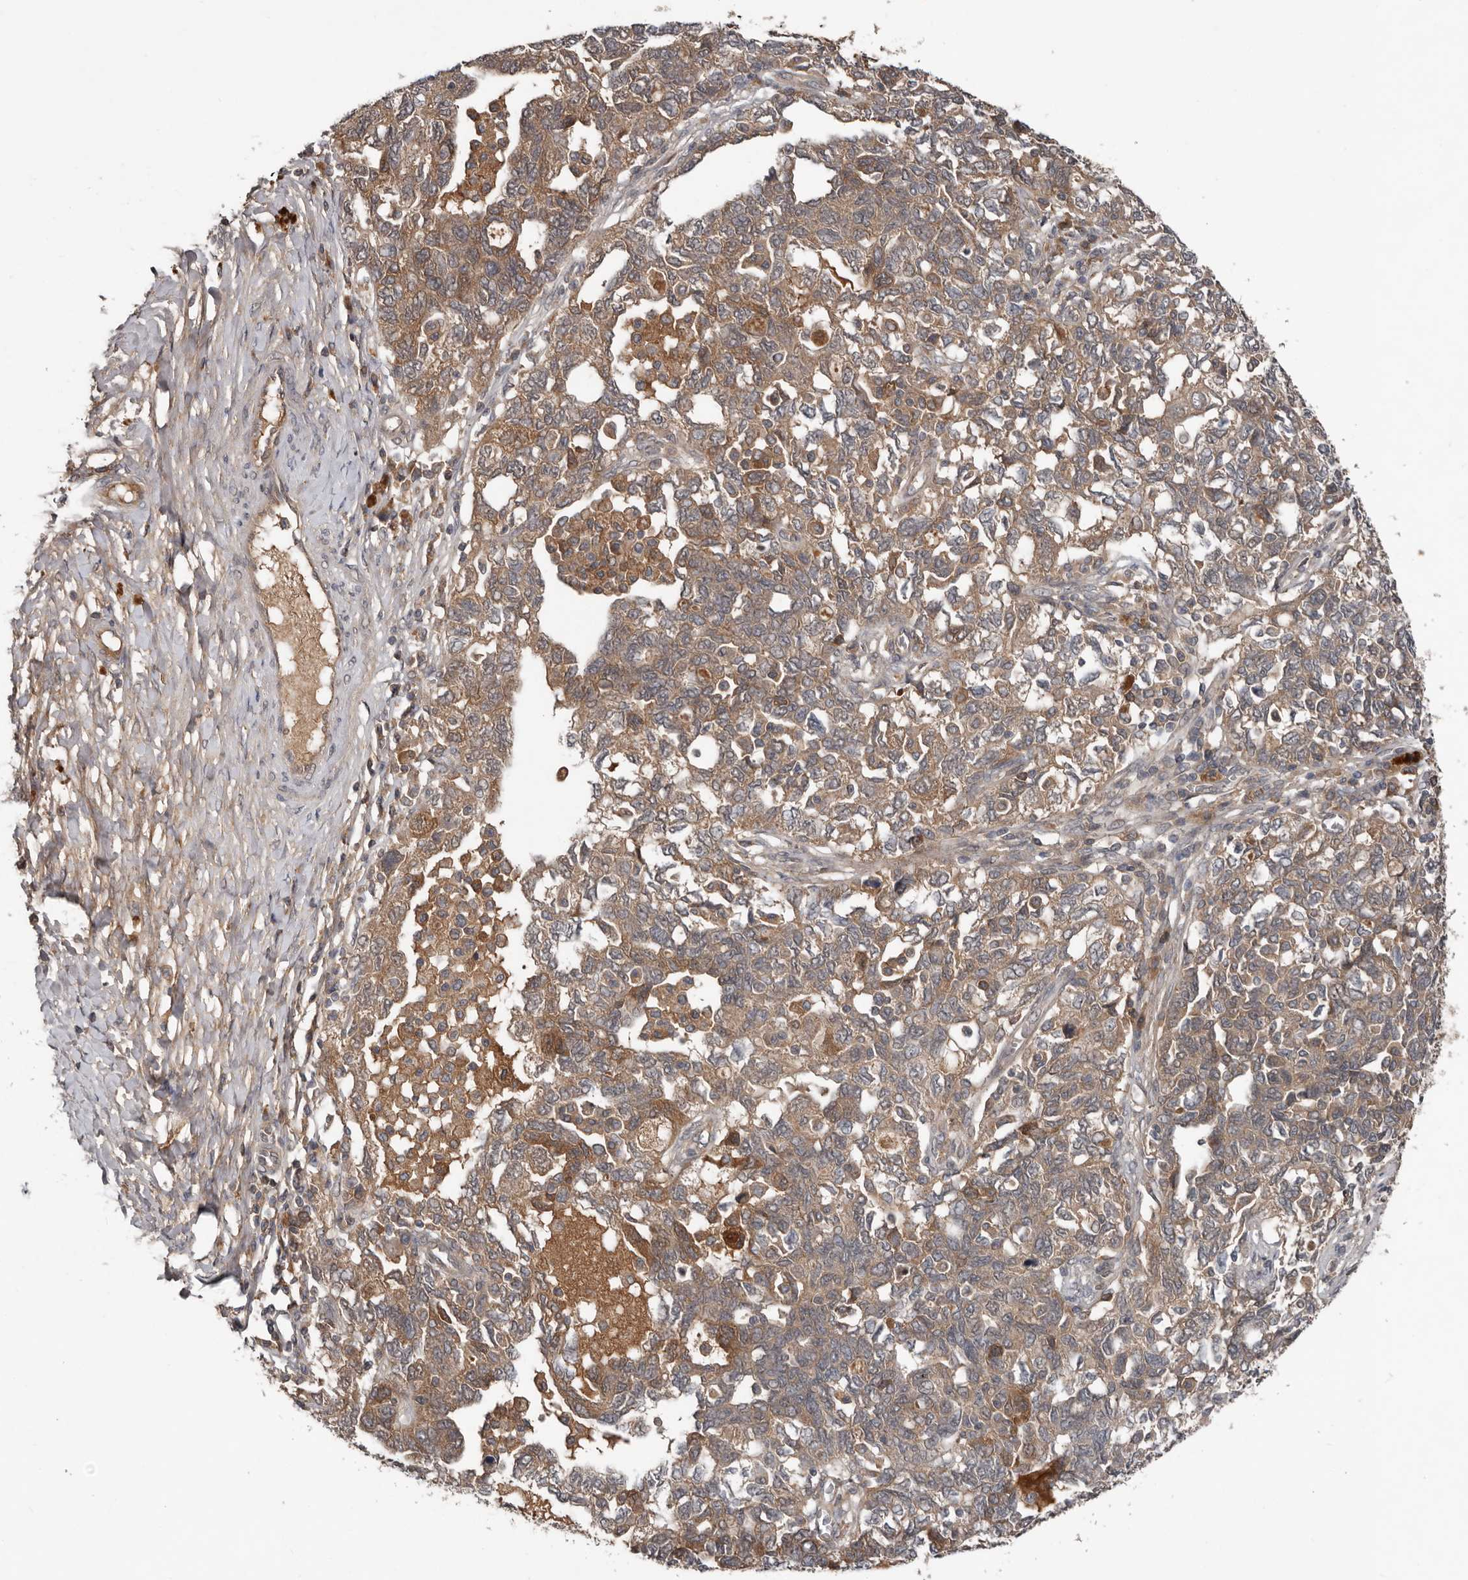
{"staining": {"intensity": "moderate", "quantity": ">75%", "location": "cytoplasmic/membranous"}, "tissue": "ovarian cancer", "cell_type": "Tumor cells", "image_type": "cancer", "snomed": [{"axis": "morphology", "description": "Carcinoma, NOS"}, {"axis": "morphology", "description": "Cystadenocarcinoma, serous, NOS"}, {"axis": "topography", "description": "Ovary"}], "caption": "Human serous cystadenocarcinoma (ovarian) stained with a protein marker exhibits moderate staining in tumor cells.", "gene": "DNAJB4", "patient": {"sex": "female", "age": 69}}